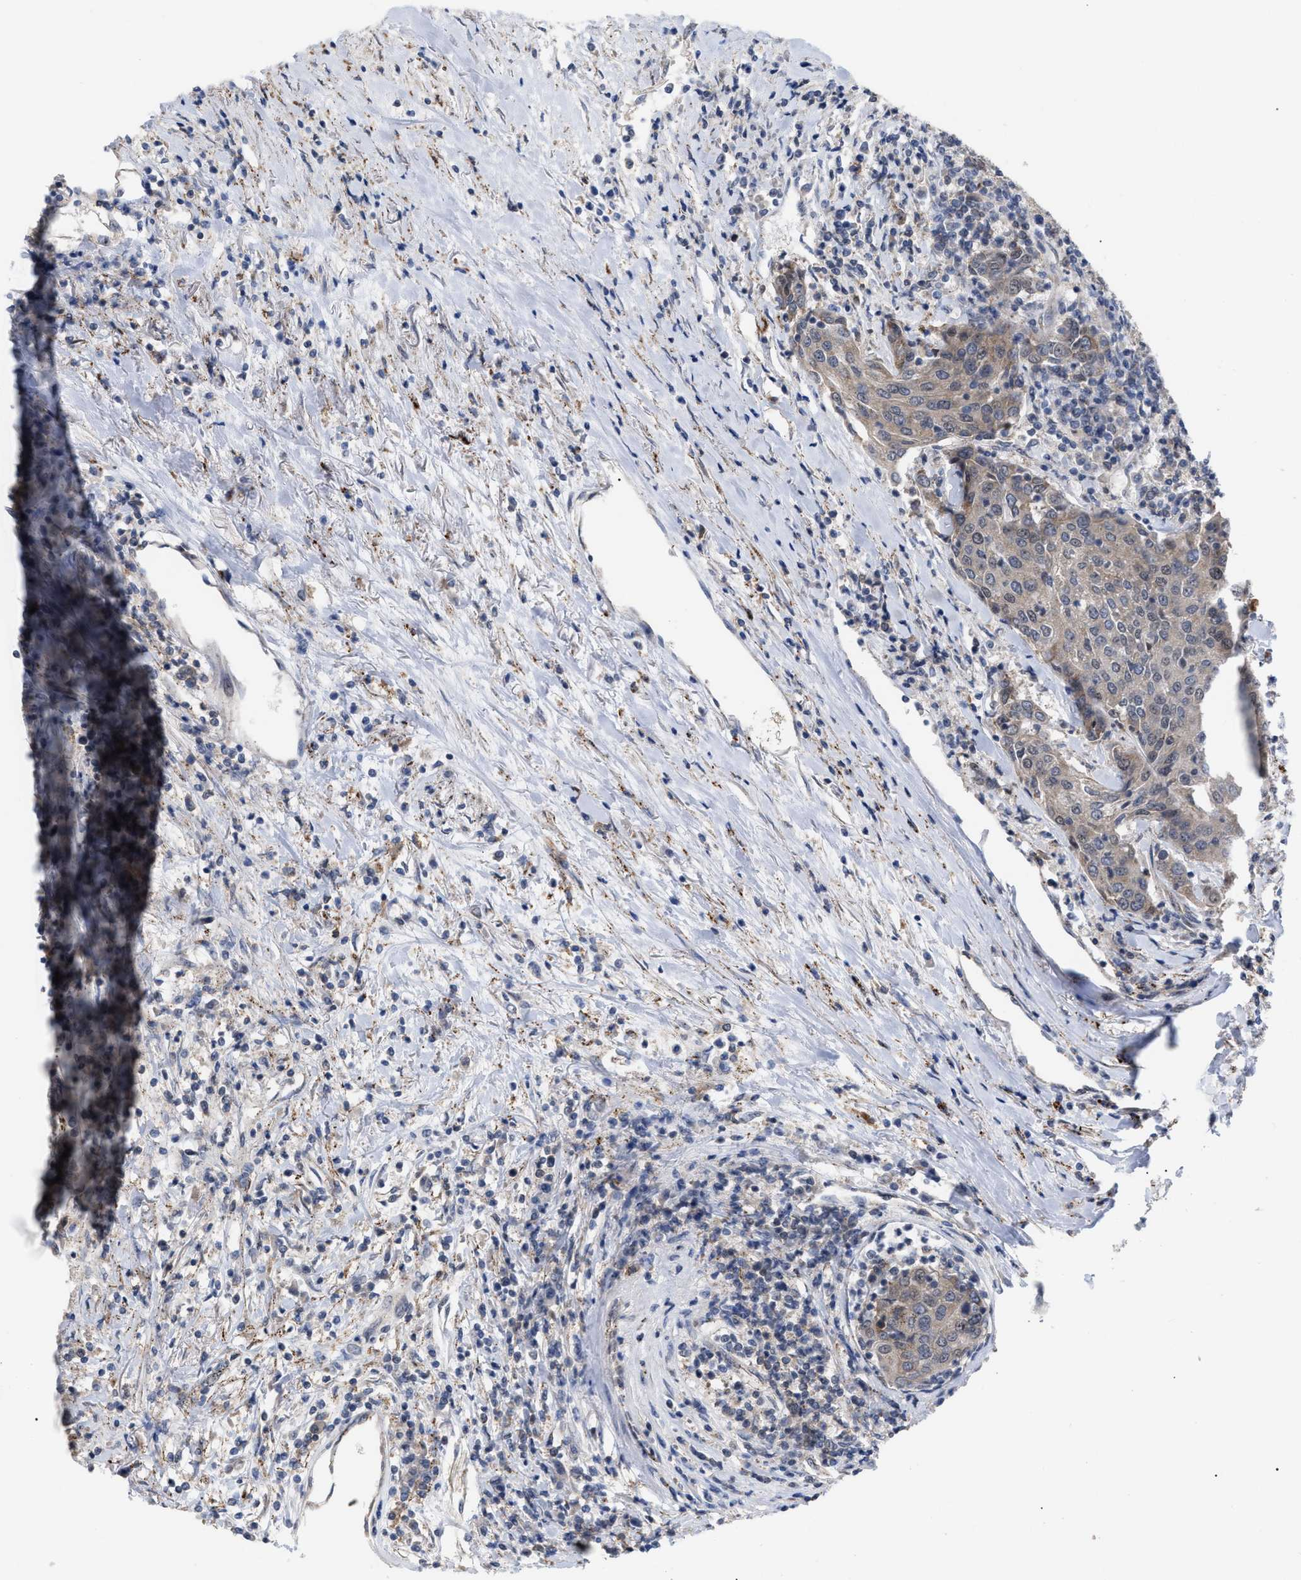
{"staining": {"intensity": "moderate", "quantity": "<25%", "location": "cytoplasmic/membranous,nuclear"}, "tissue": "urothelial cancer", "cell_type": "Tumor cells", "image_type": "cancer", "snomed": [{"axis": "morphology", "description": "Urothelial carcinoma, High grade"}, {"axis": "topography", "description": "Urinary bladder"}], "caption": "DAB immunohistochemical staining of human urothelial carcinoma (high-grade) reveals moderate cytoplasmic/membranous and nuclear protein expression in about <25% of tumor cells.", "gene": "UPF1", "patient": {"sex": "female", "age": 85}}